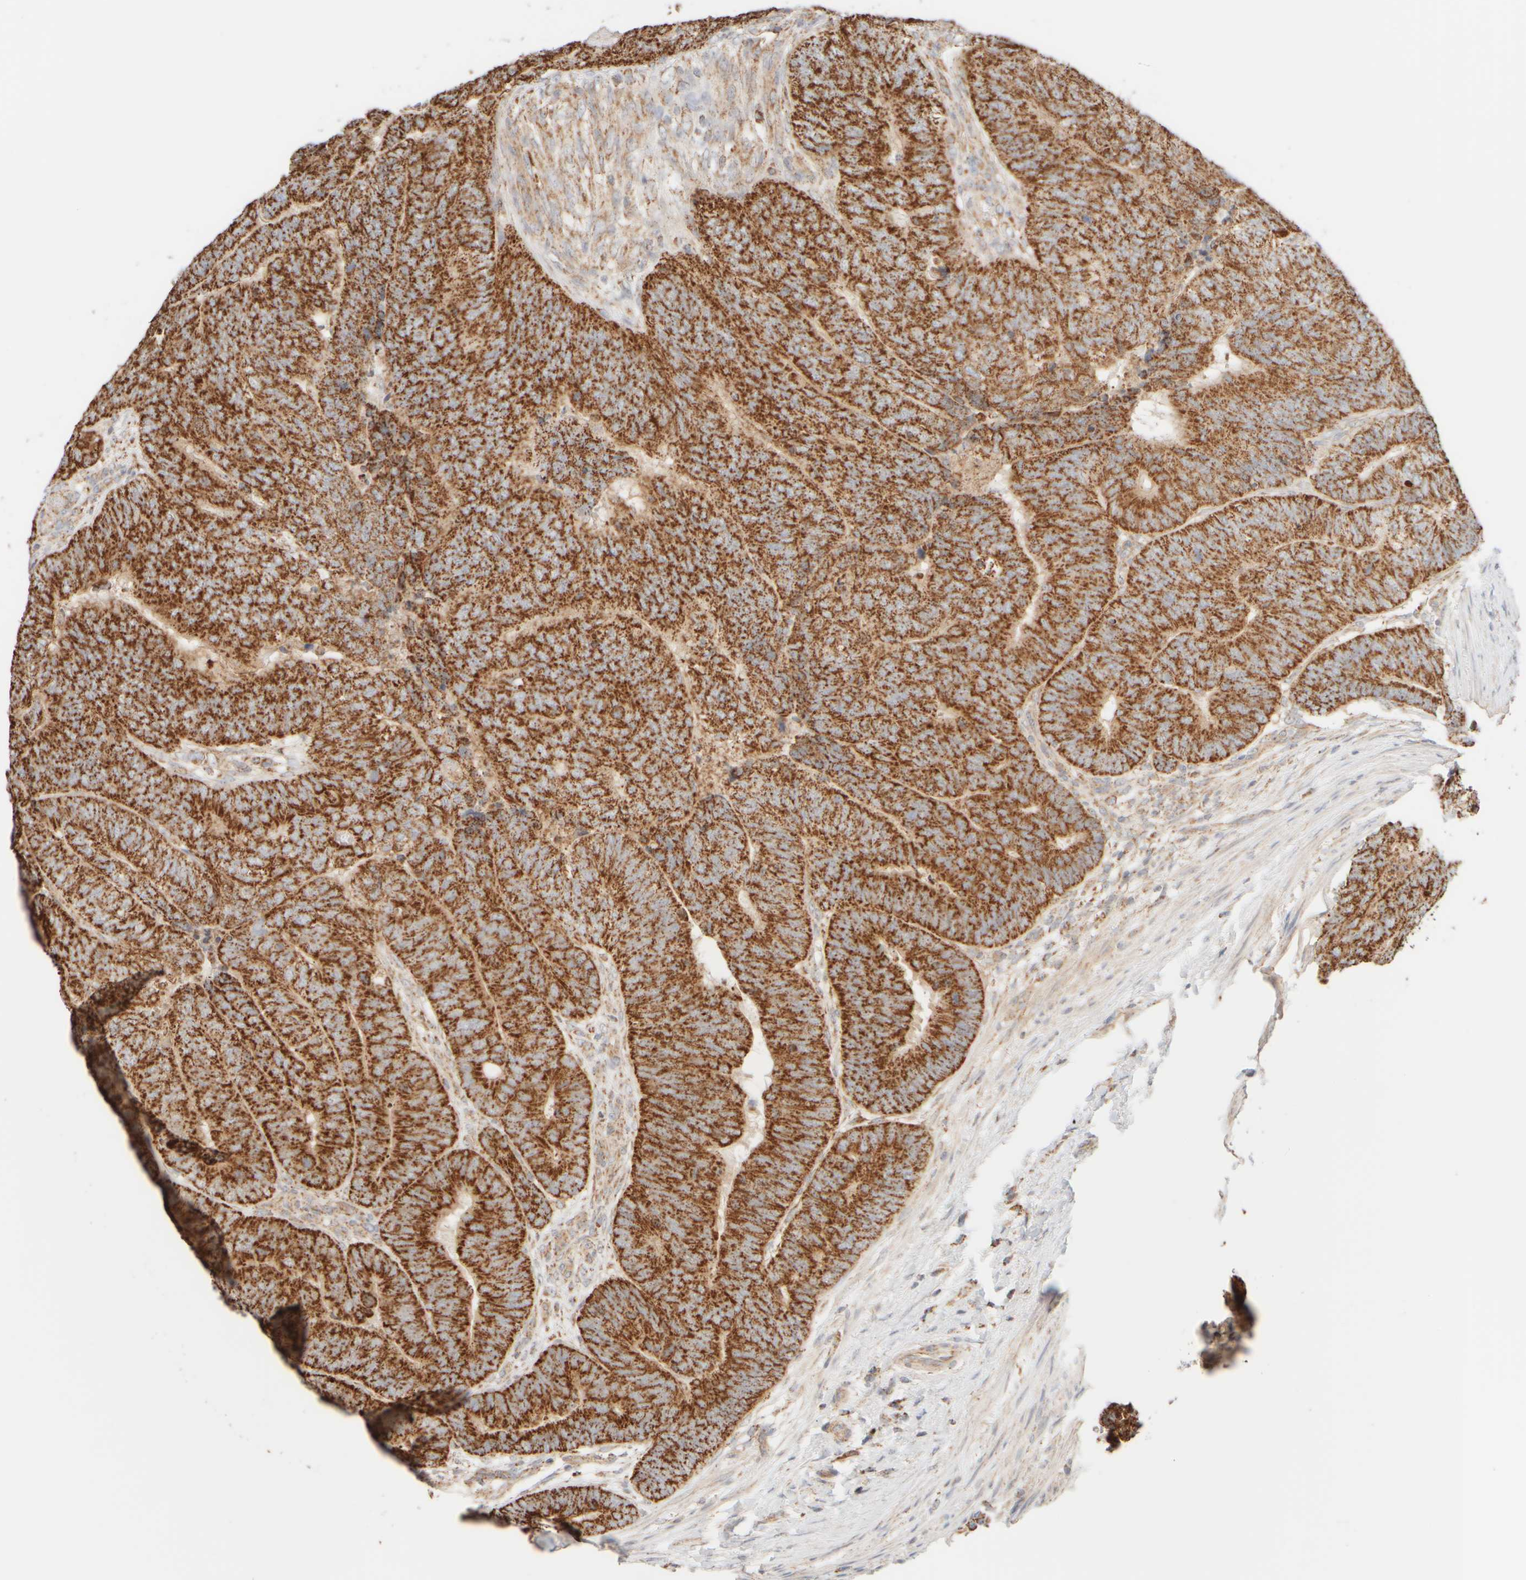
{"staining": {"intensity": "strong", "quantity": ">75%", "location": "cytoplasmic/membranous"}, "tissue": "colorectal cancer", "cell_type": "Tumor cells", "image_type": "cancer", "snomed": [{"axis": "morphology", "description": "Adenocarcinoma, NOS"}, {"axis": "topography", "description": "Colon"}], "caption": "Immunohistochemical staining of colorectal cancer shows high levels of strong cytoplasmic/membranous protein expression in about >75% of tumor cells. The staining is performed using DAB brown chromogen to label protein expression. The nuclei are counter-stained blue using hematoxylin.", "gene": "APBB2", "patient": {"sex": "female", "age": 67}}